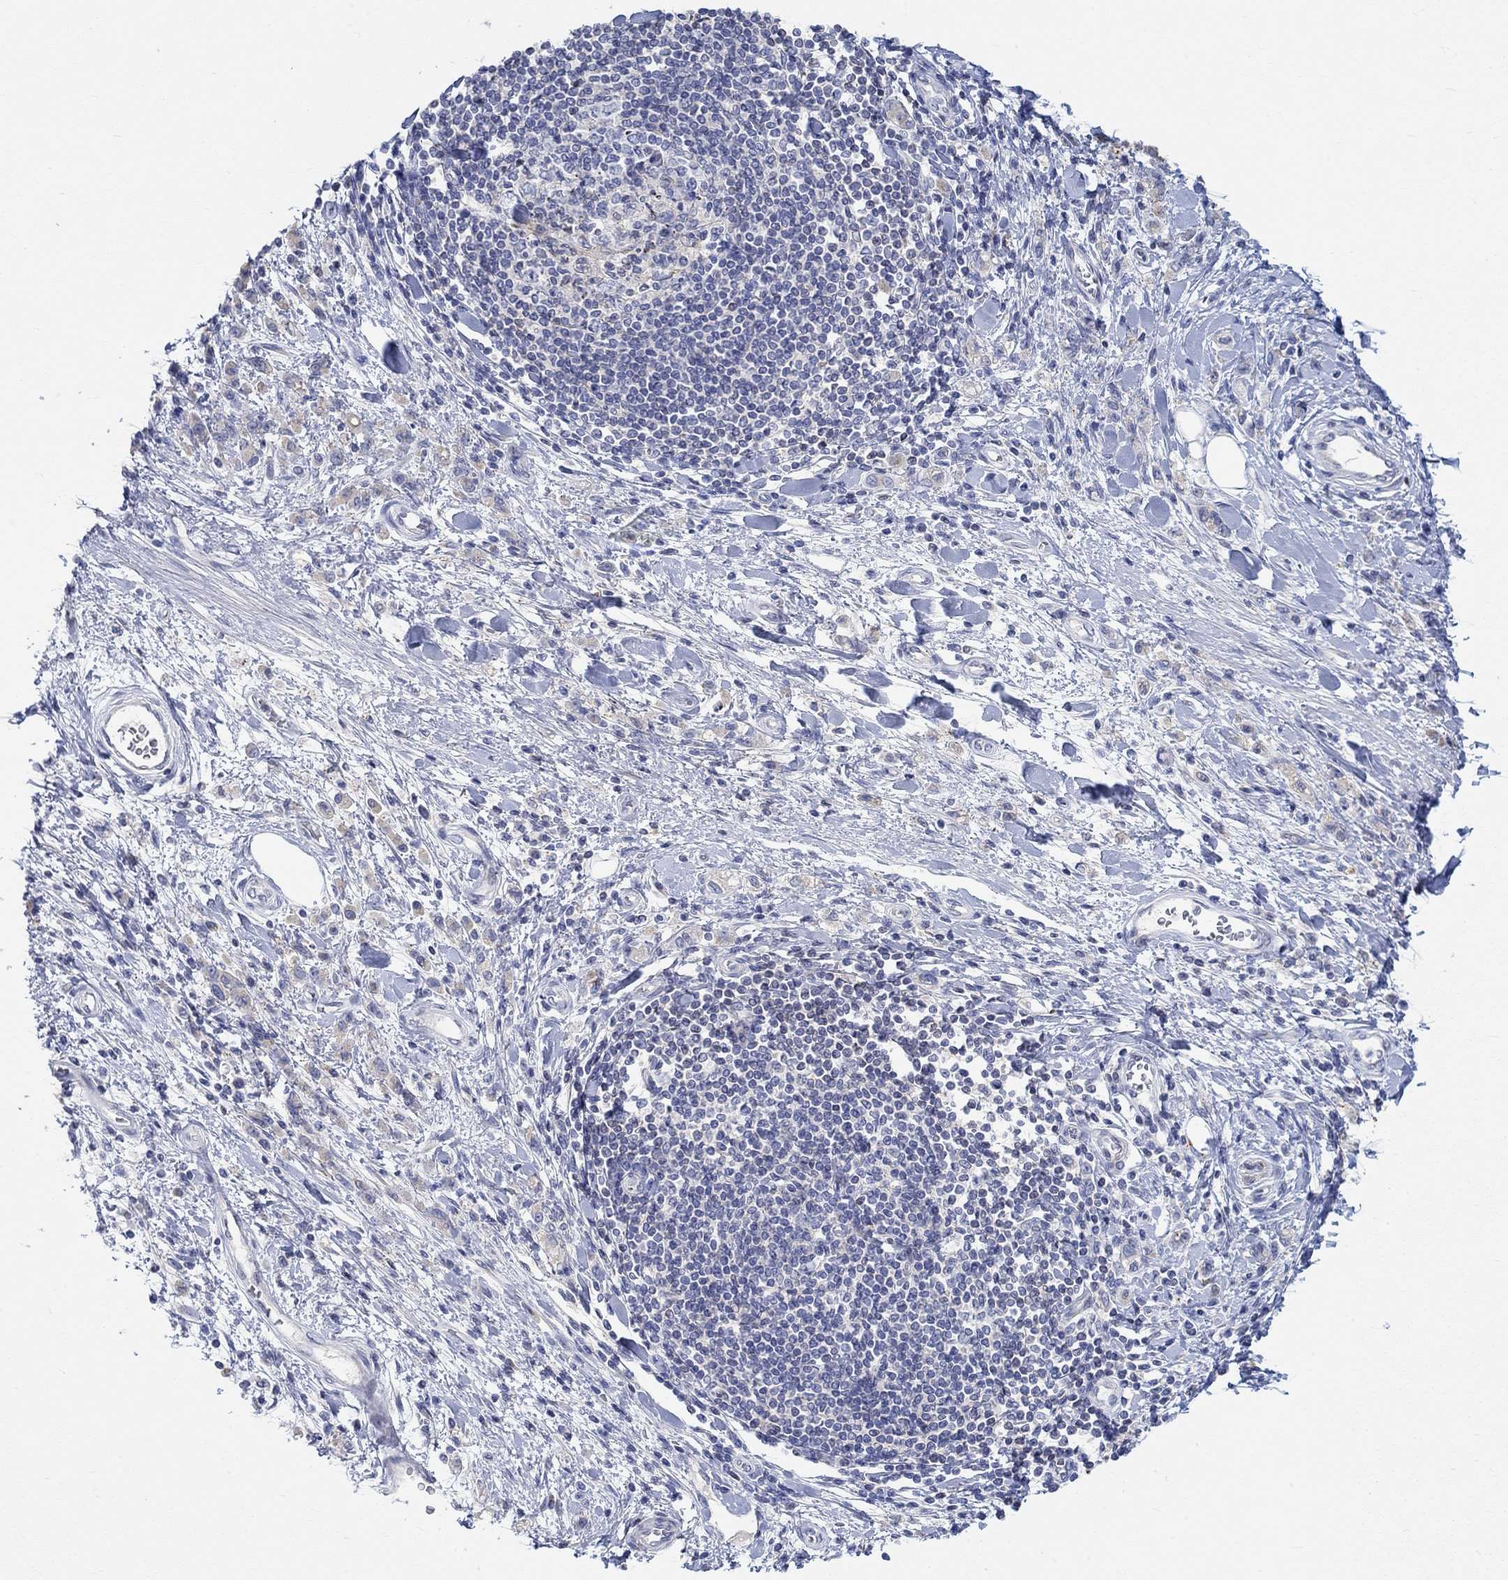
{"staining": {"intensity": "weak", "quantity": "<25%", "location": "cytoplasmic/membranous"}, "tissue": "stomach cancer", "cell_type": "Tumor cells", "image_type": "cancer", "snomed": [{"axis": "morphology", "description": "Adenocarcinoma, NOS"}, {"axis": "topography", "description": "Stomach"}], "caption": "This is a micrograph of immunohistochemistry (IHC) staining of stomach adenocarcinoma, which shows no staining in tumor cells.", "gene": "NAV3", "patient": {"sex": "male", "age": 77}}